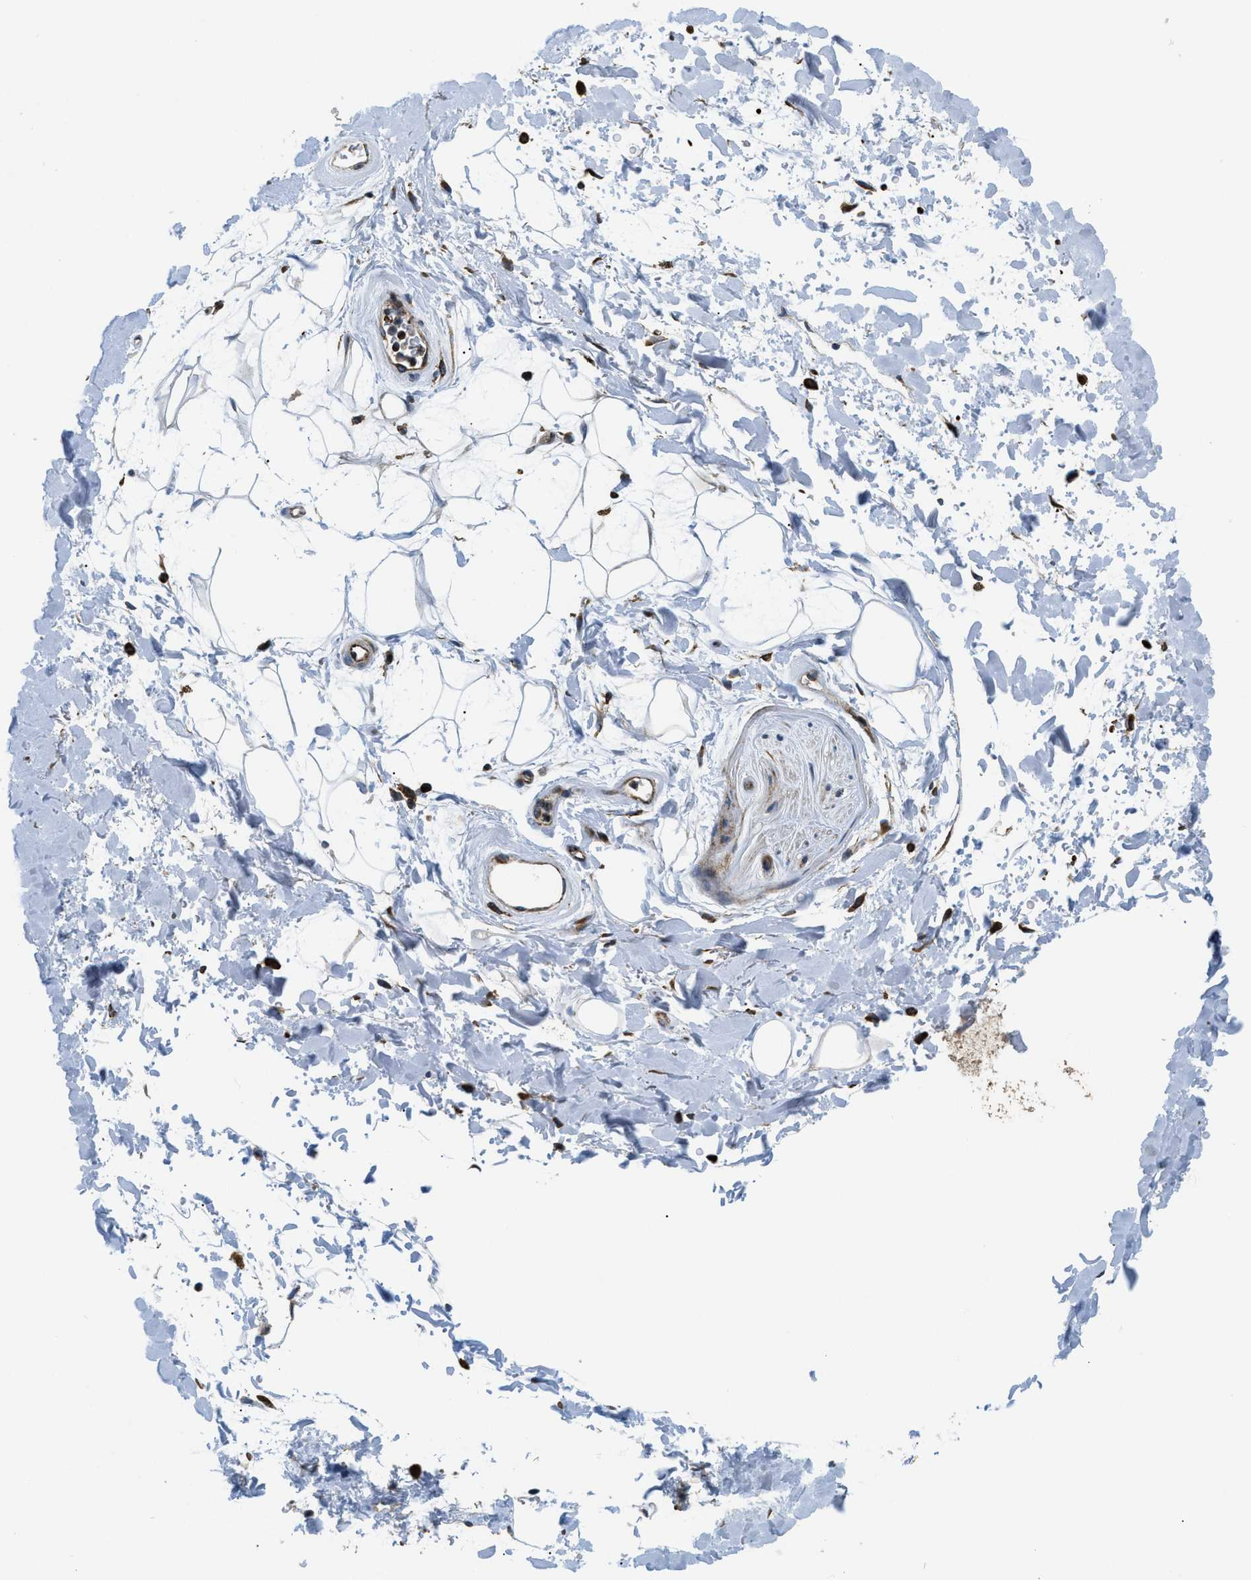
{"staining": {"intensity": "moderate", "quantity": "25%-75%", "location": "cytoplasmic/membranous"}, "tissue": "adipose tissue", "cell_type": "Adipocytes", "image_type": "normal", "snomed": [{"axis": "morphology", "description": "Normal tissue, NOS"}, {"axis": "topography", "description": "Soft tissue"}], "caption": "Immunohistochemical staining of normal adipose tissue reveals moderate cytoplasmic/membranous protein expression in approximately 25%-75% of adipocytes. Immunohistochemistry stains the protein in brown and the nuclei are stained blue.", "gene": "CSPG4", "patient": {"sex": "male", "age": 72}}